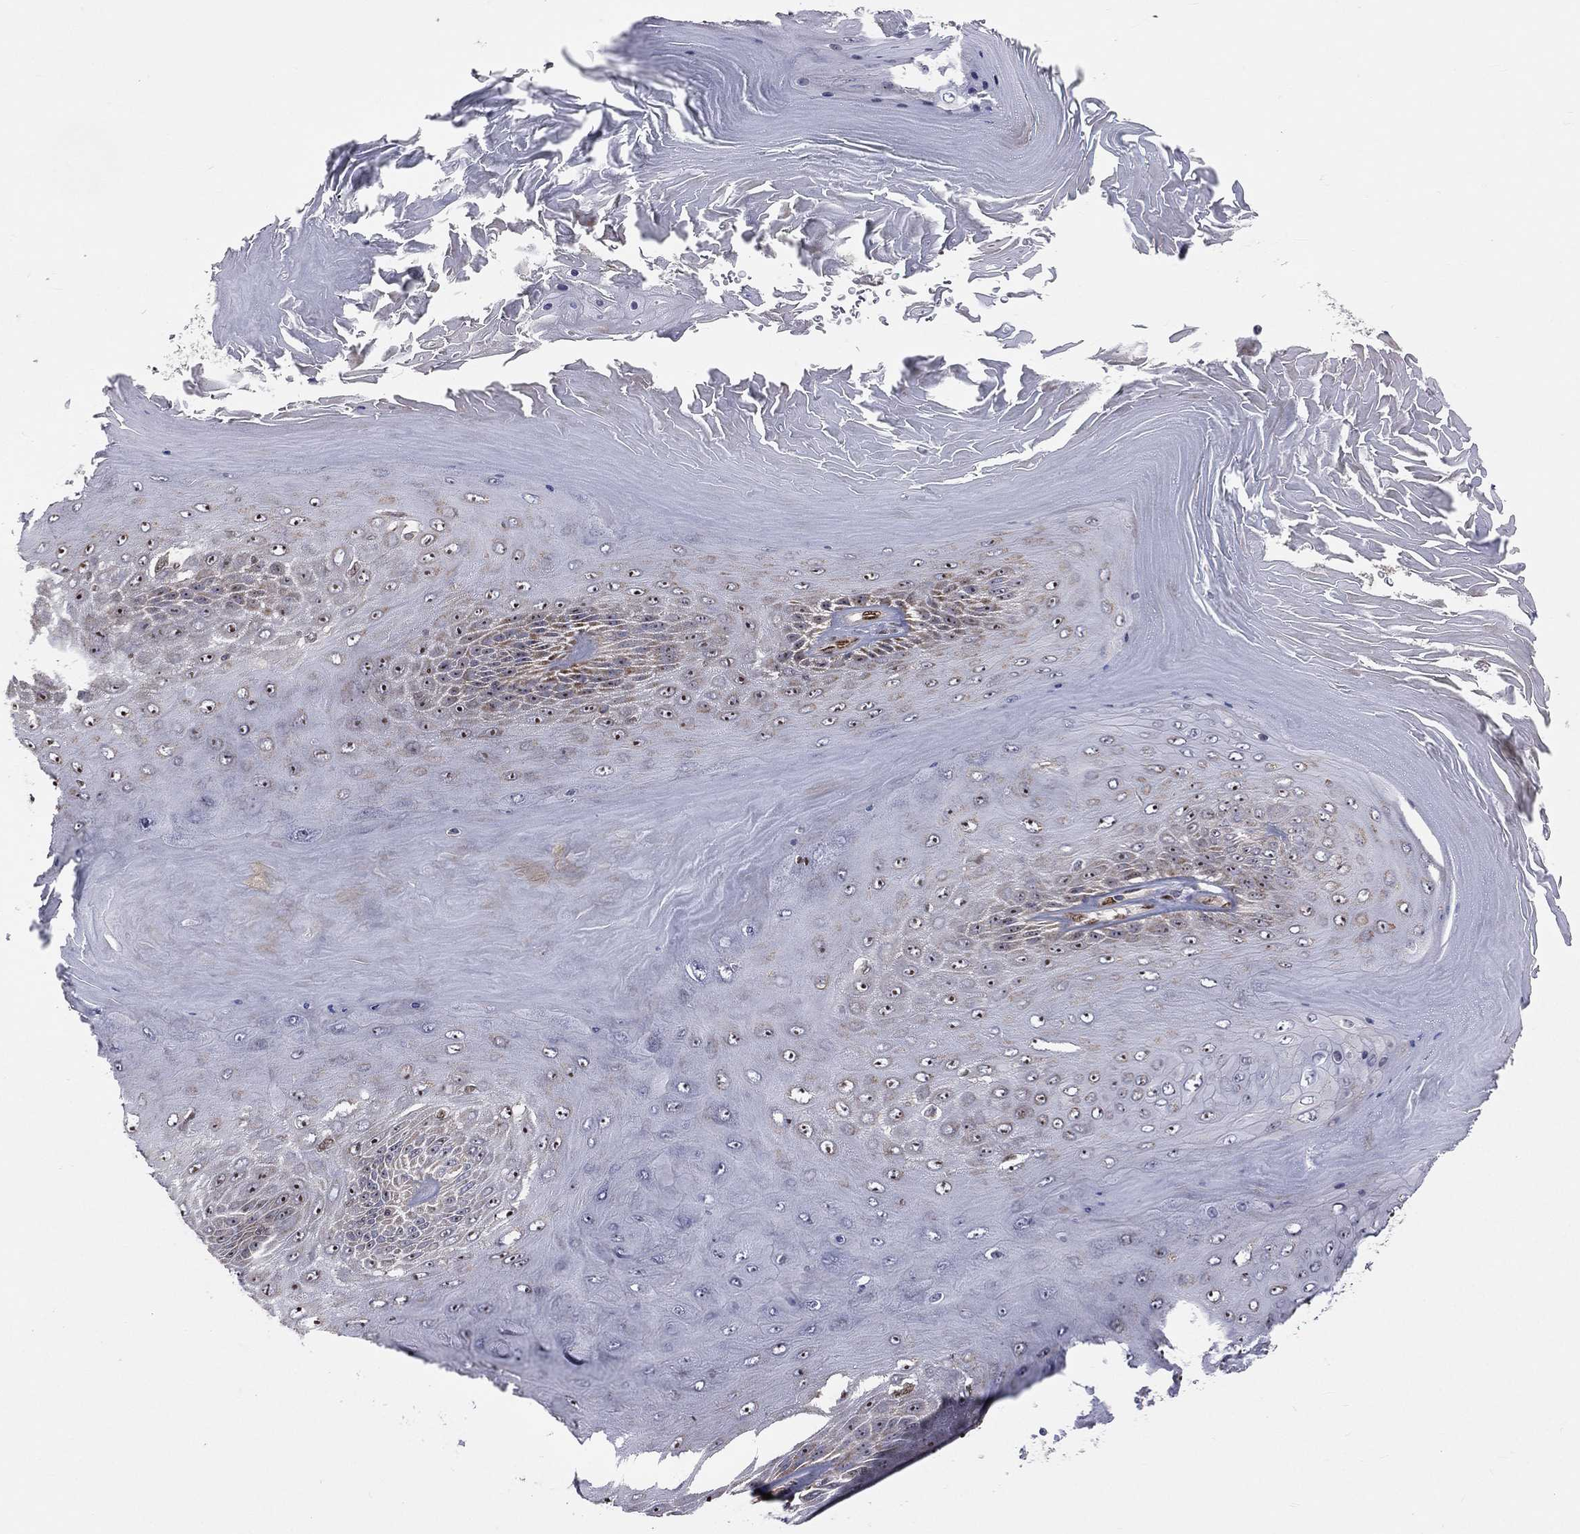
{"staining": {"intensity": "moderate", "quantity": "<25%", "location": "nuclear"}, "tissue": "skin cancer", "cell_type": "Tumor cells", "image_type": "cancer", "snomed": [{"axis": "morphology", "description": "Squamous cell carcinoma, NOS"}, {"axis": "topography", "description": "Skin"}], "caption": "High-magnification brightfield microscopy of squamous cell carcinoma (skin) stained with DAB (brown) and counterstained with hematoxylin (blue). tumor cells exhibit moderate nuclear staining is appreciated in approximately<25% of cells. The staining was performed using DAB (3,3'-diaminobenzidine) to visualize the protein expression in brown, while the nuclei were stained in blue with hematoxylin (Magnification: 20x).", "gene": "ZEB1", "patient": {"sex": "male", "age": 62}}